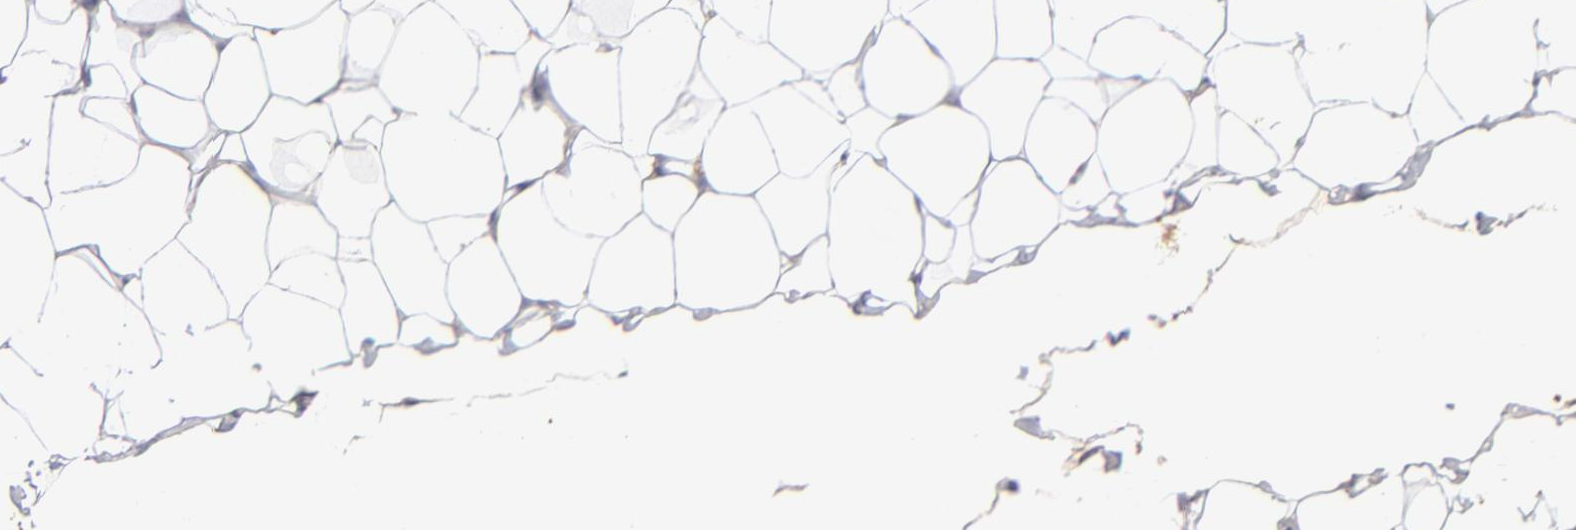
{"staining": {"intensity": "negative", "quantity": "none", "location": "none"}, "tissue": "adipose tissue", "cell_type": "Adipocytes", "image_type": "normal", "snomed": [{"axis": "morphology", "description": "Normal tissue, NOS"}, {"axis": "topography", "description": "Soft tissue"}], "caption": "DAB immunohistochemical staining of benign adipose tissue demonstrates no significant expression in adipocytes.", "gene": "GPM6B", "patient": {"sex": "male", "age": 26}}